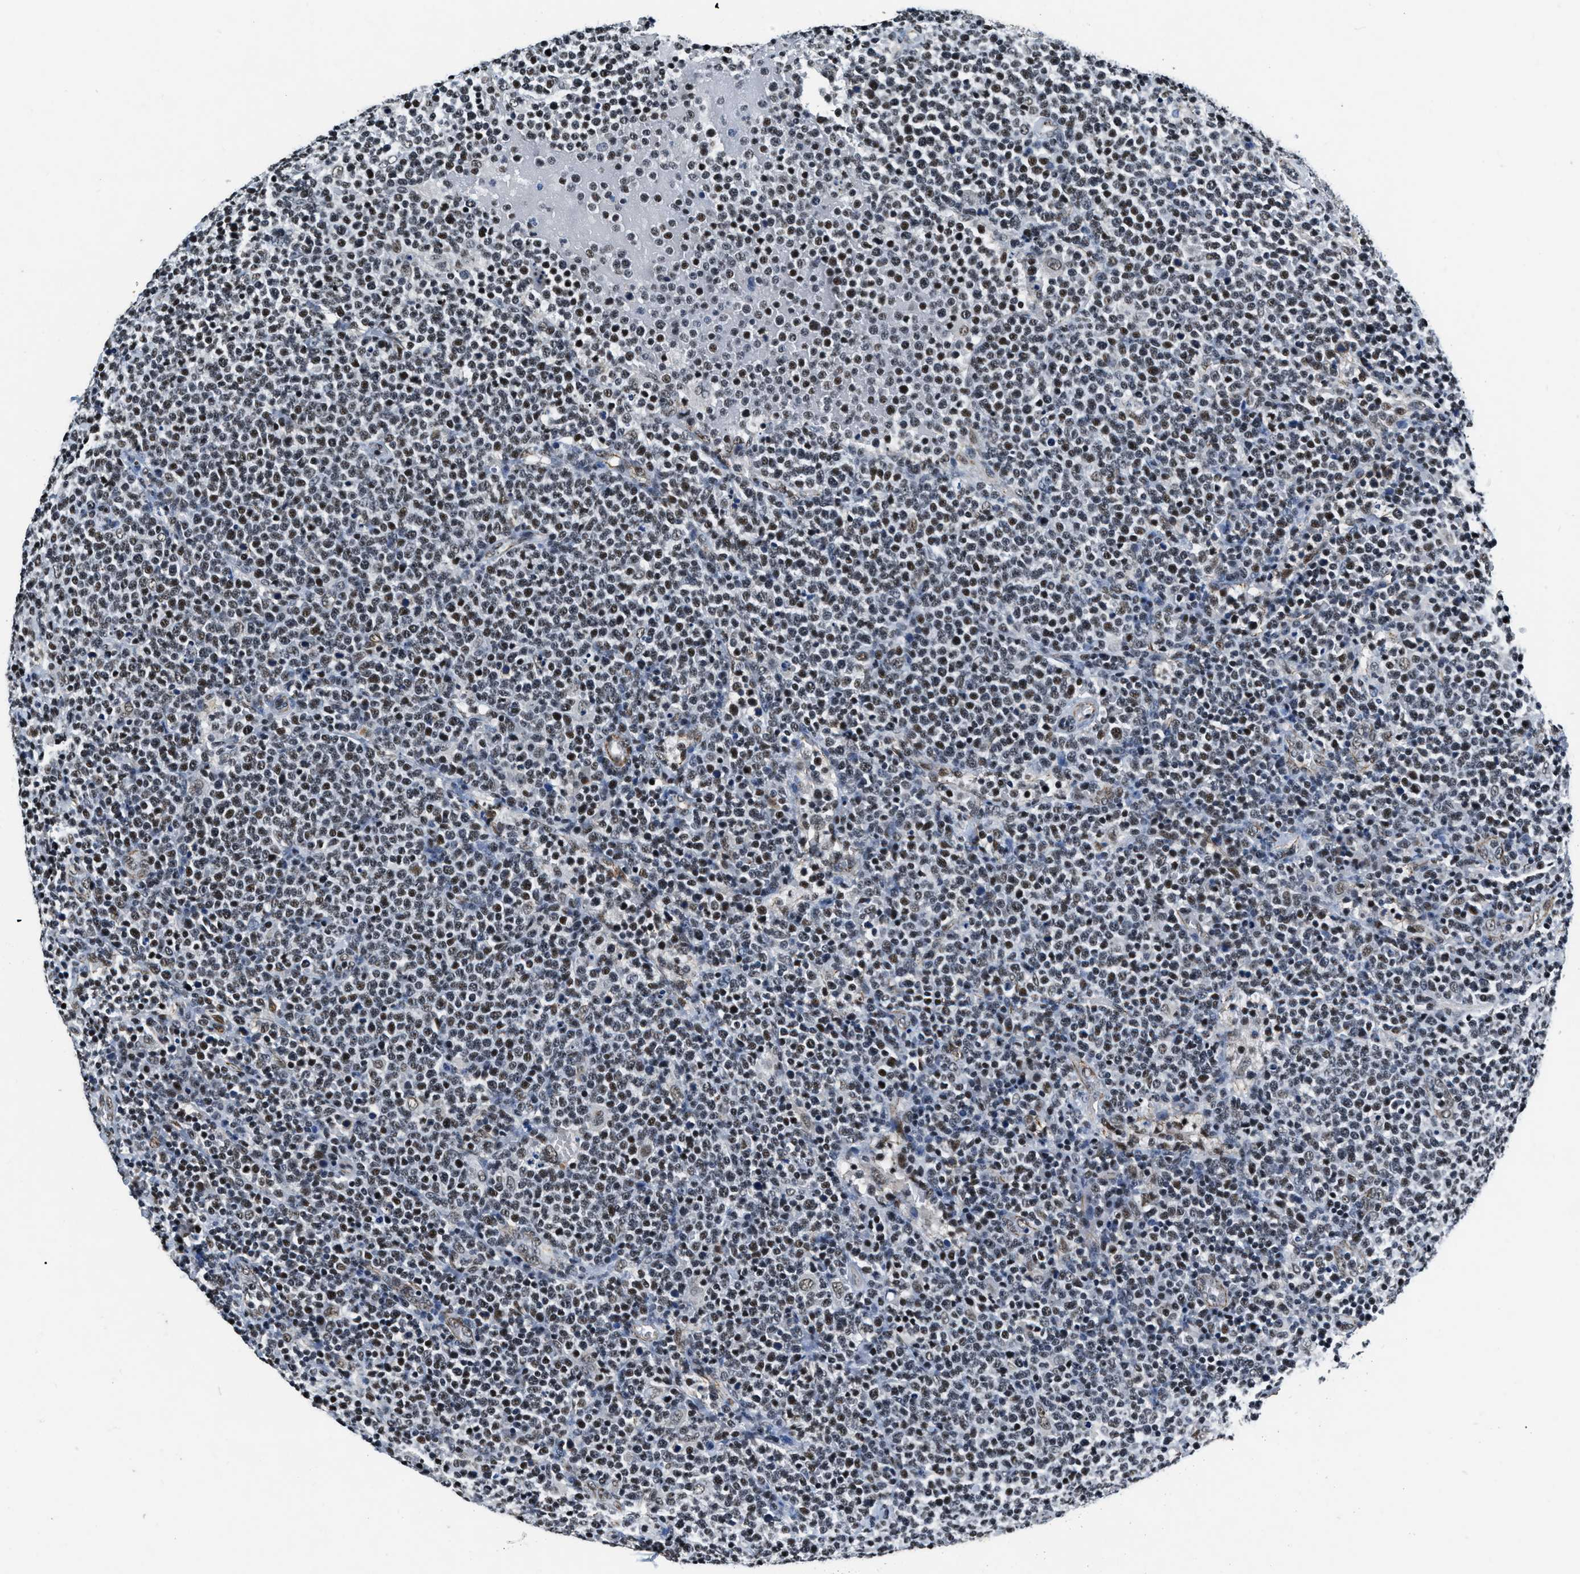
{"staining": {"intensity": "weak", "quantity": ">75%", "location": "nuclear"}, "tissue": "lymphoma", "cell_type": "Tumor cells", "image_type": "cancer", "snomed": [{"axis": "morphology", "description": "Malignant lymphoma, non-Hodgkin's type, High grade"}, {"axis": "topography", "description": "Lymph node"}], "caption": "About >75% of tumor cells in human lymphoma demonstrate weak nuclear protein expression as visualized by brown immunohistochemical staining.", "gene": "CCNE1", "patient": {"sex": "male", "age": 61}}